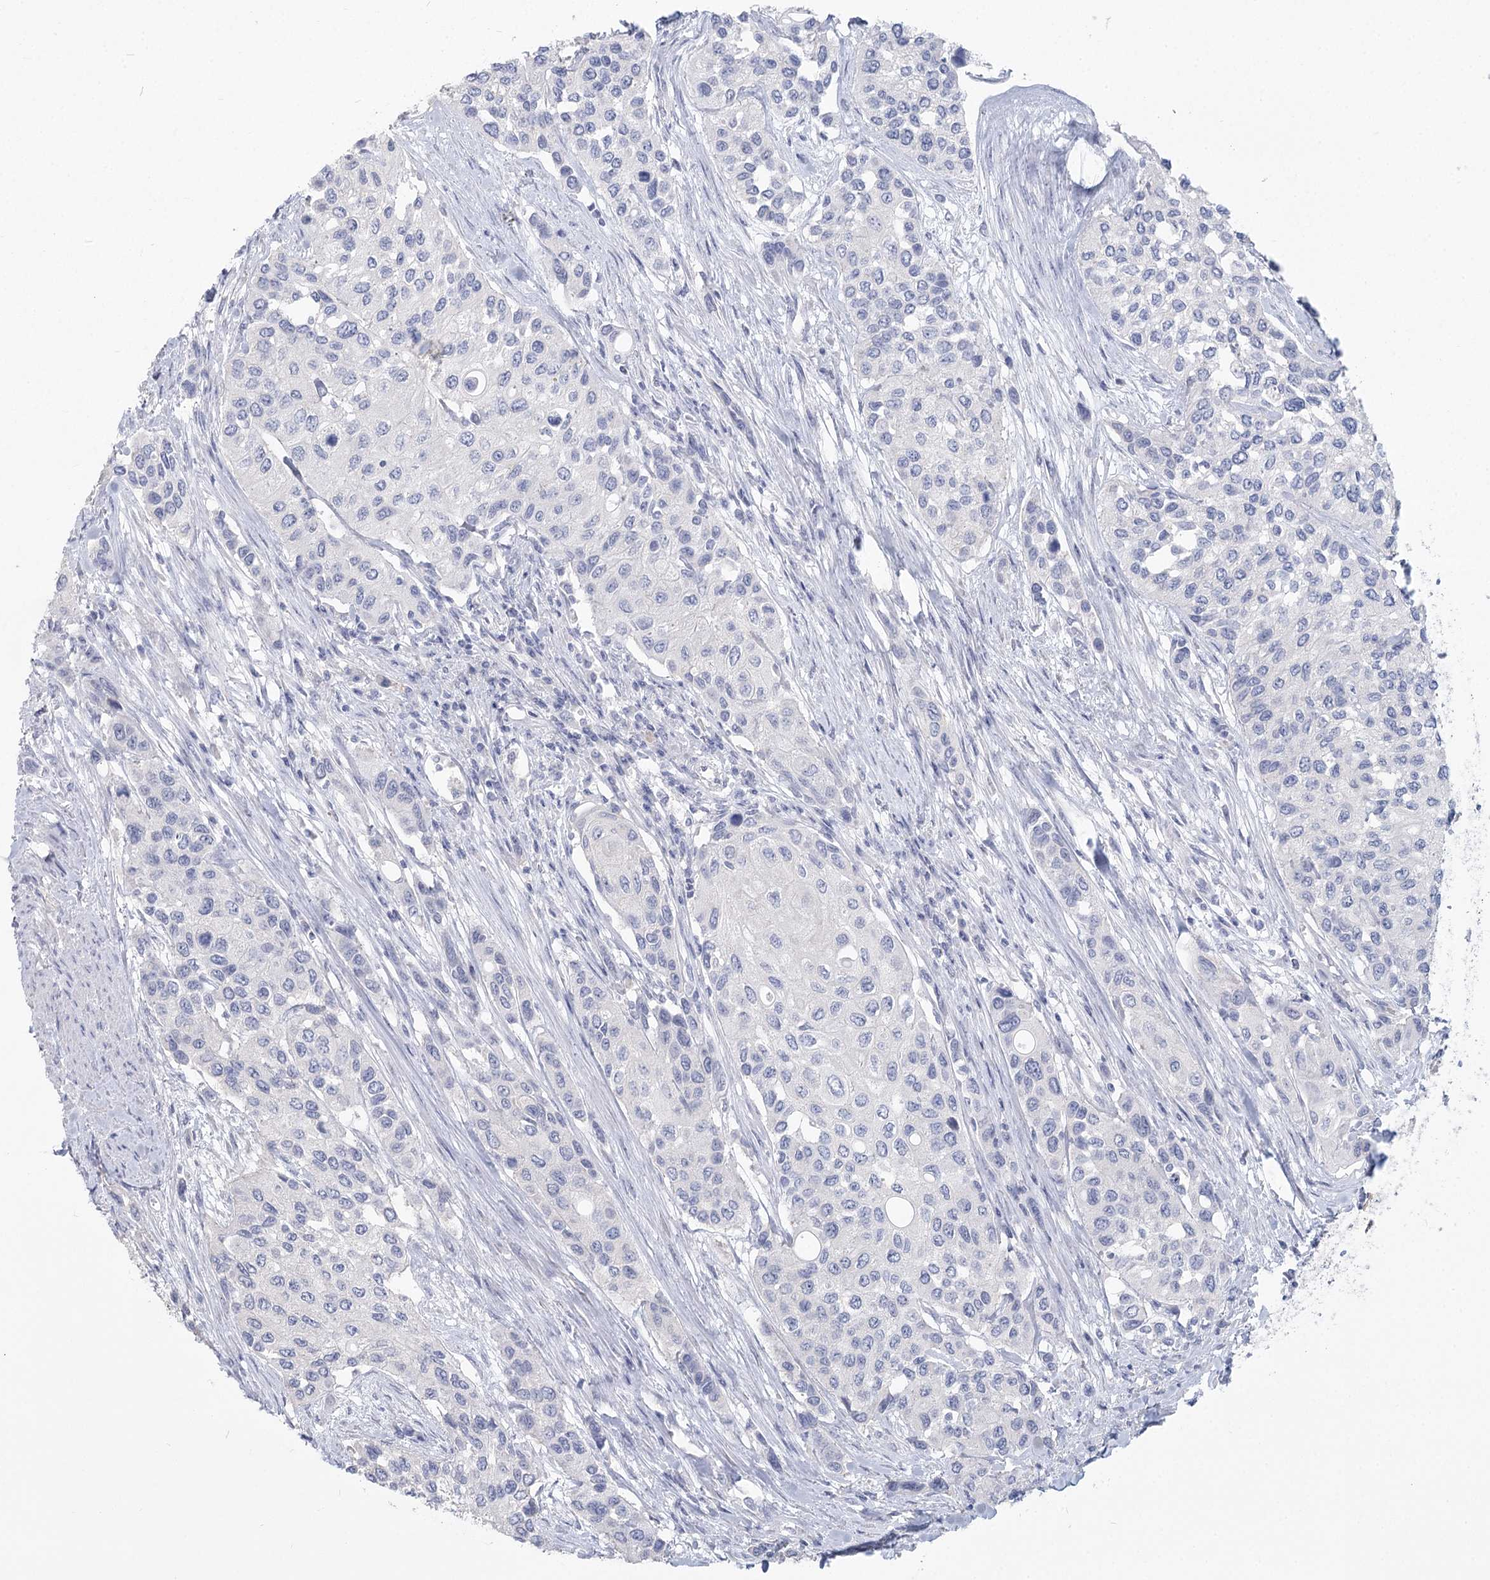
{"staining": {"intensity": "negative", "quantity": "none", "location": "none"}, "tissue": "urothelial cancer", "cell_type": "Tumor cells", "image_type": "cancer", "snomed": [{"axis": "morphology", "description": "Normal tissue, NOS"}, {"axis": "morphology", "description": "Urothelial carcinoma, High grade"}, {"axis": "topography", "description": "Vascular tissue"}, {"axis": "topography", "description": "Urinary bladder"}], "caption": "Tumor cells show no significant staining in high-grade urothelial carcinoma.", "gene": "CNTLN", "patient": {"sex": "female", "age": 56}}